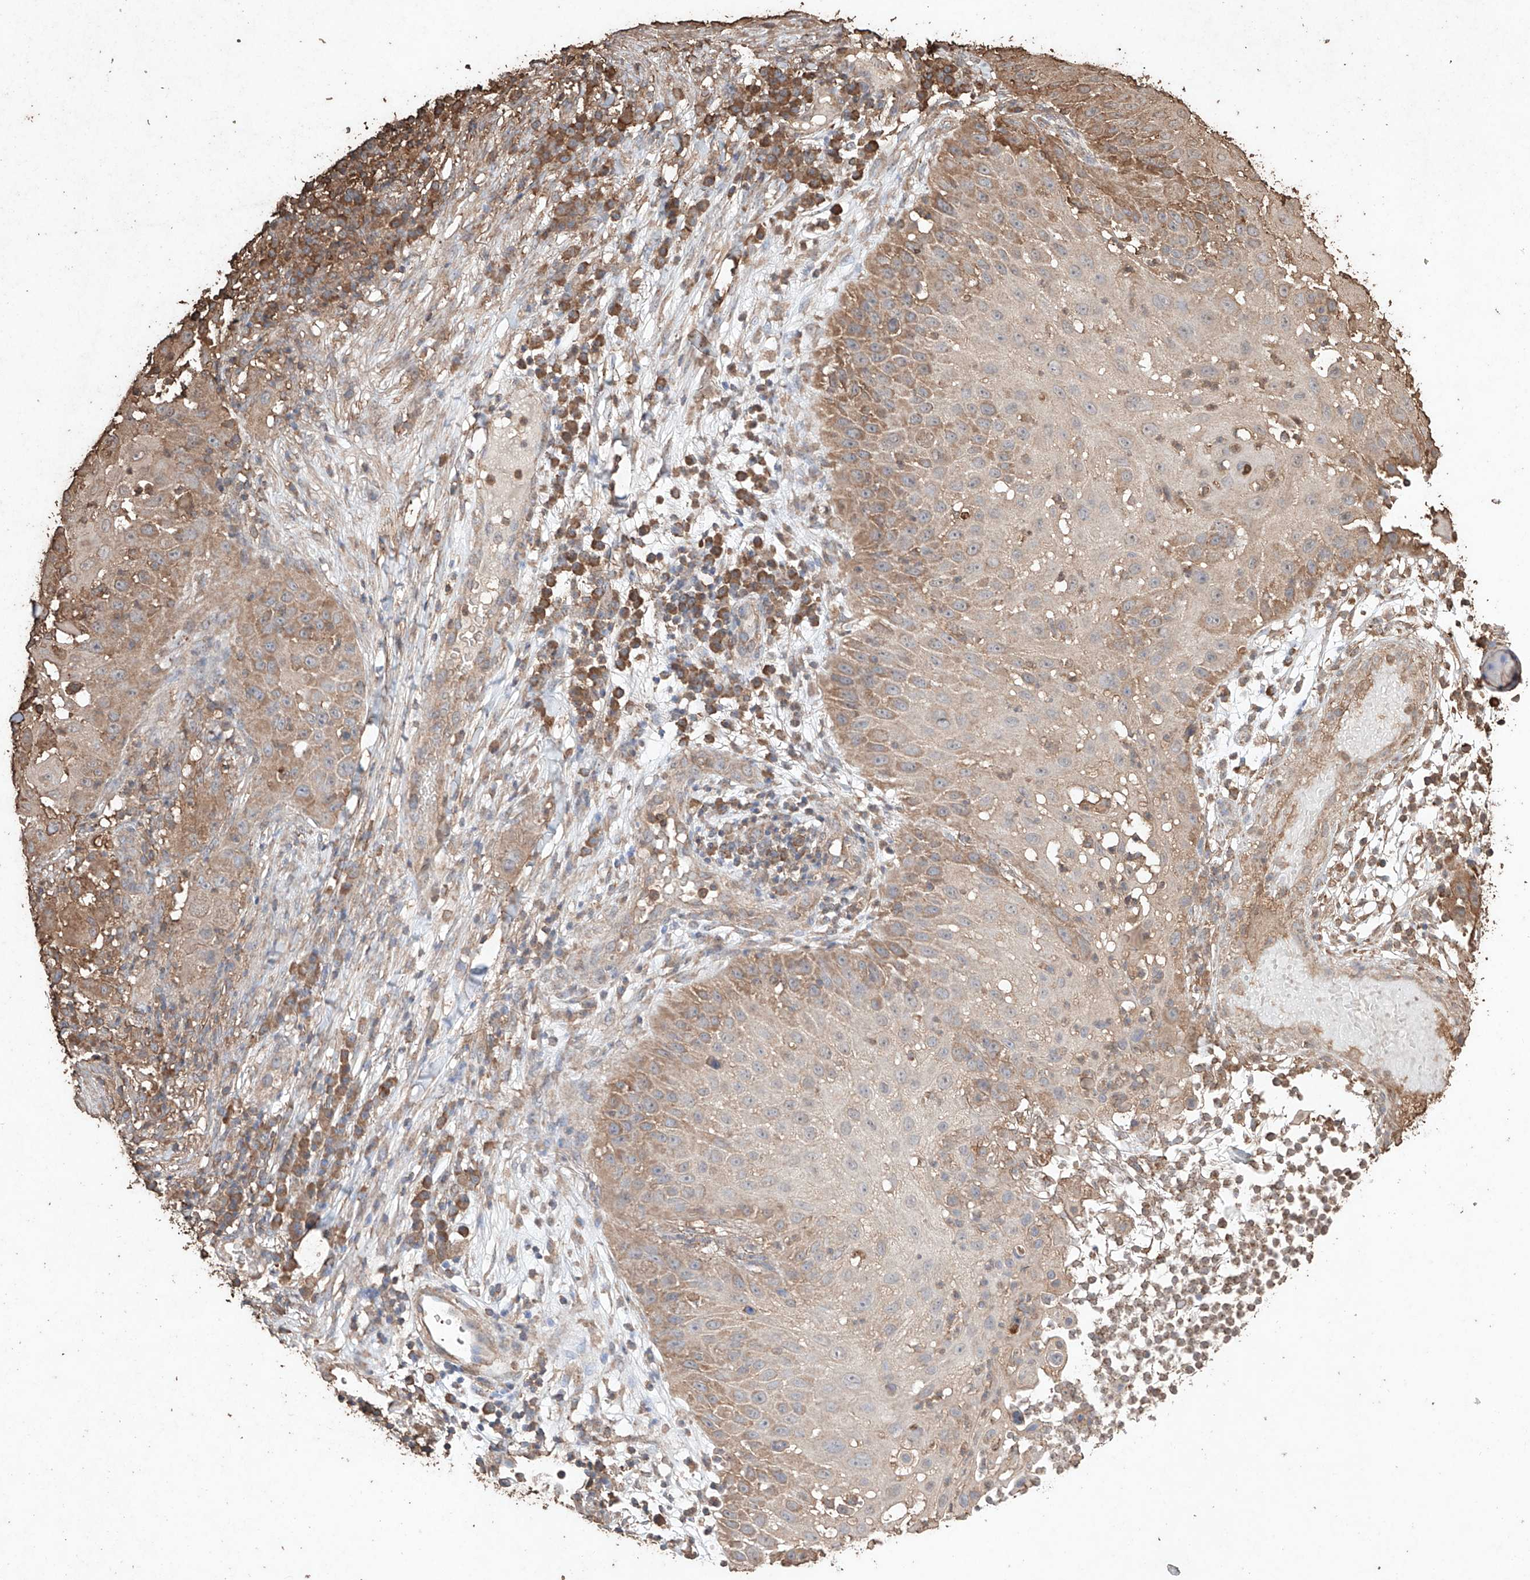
{"staining": {"intensity": "moderate", "quantity": "25%-75%", "location": "cytoplasmic/membranous"}, "tissue": "skin cancer", "cell_type": "Tumor cells", "image_type": "cancer", "snomed": [{"axis": "morphology", "description": "Squamous cell carcinoma, NOS"}, {"axis": "topography", "description": "Skin"}], "caption": "High-magnification brightfield microscopy of skin cancer stained with DAB (brown) and counterstained with hematoxylin (blue). tumor cells exhibit moderate cytoplasmic/membranous positivity is identified in approximately25%-75% of cells. The staining was performed using DAB (3,3'-diaminobenzidine), with brown indicating positive protein expression. Nuclei are stained blue with hematoxylin.", "gene": "M6PR", "patient": {"sex": "female", "age": 44}}